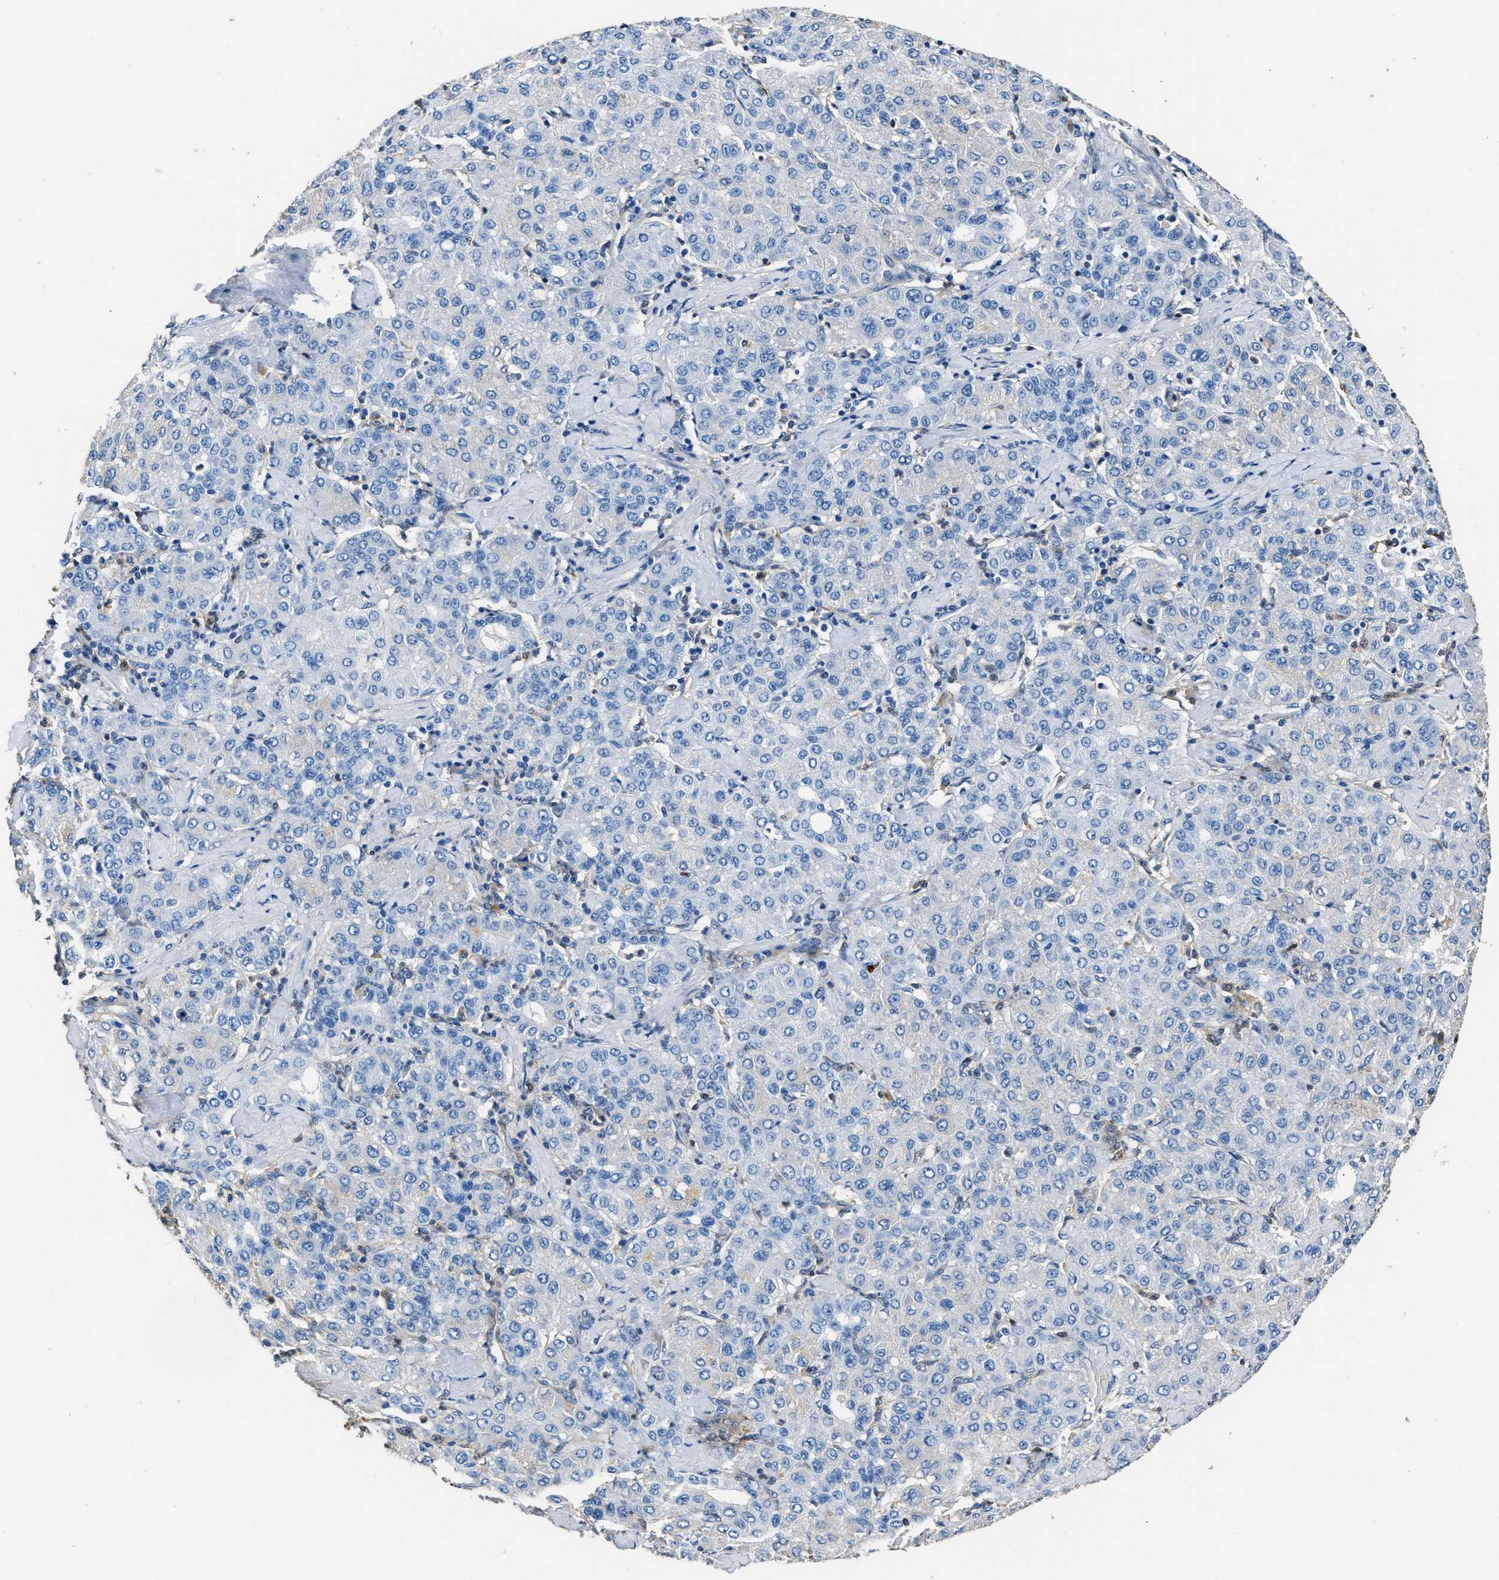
{"staining": {"intensity": "negative", "quantity": "none", "location": "none"}, "tissue": "liver cancer", "cell_type": "Tumor cells", "image_type": "cancer", "snomed": [{"axis": "morphology", "description": "Carcinoma, Hepatocellular, NOS"}, {"axis": "topography", "description": "Liver"}], "caption": "Liver cancer was stained to show a protein in brown. There is no significant staining in tumor cells.", "gene": "GSTP1", "patient": {"sex": "male", "age": 65}}